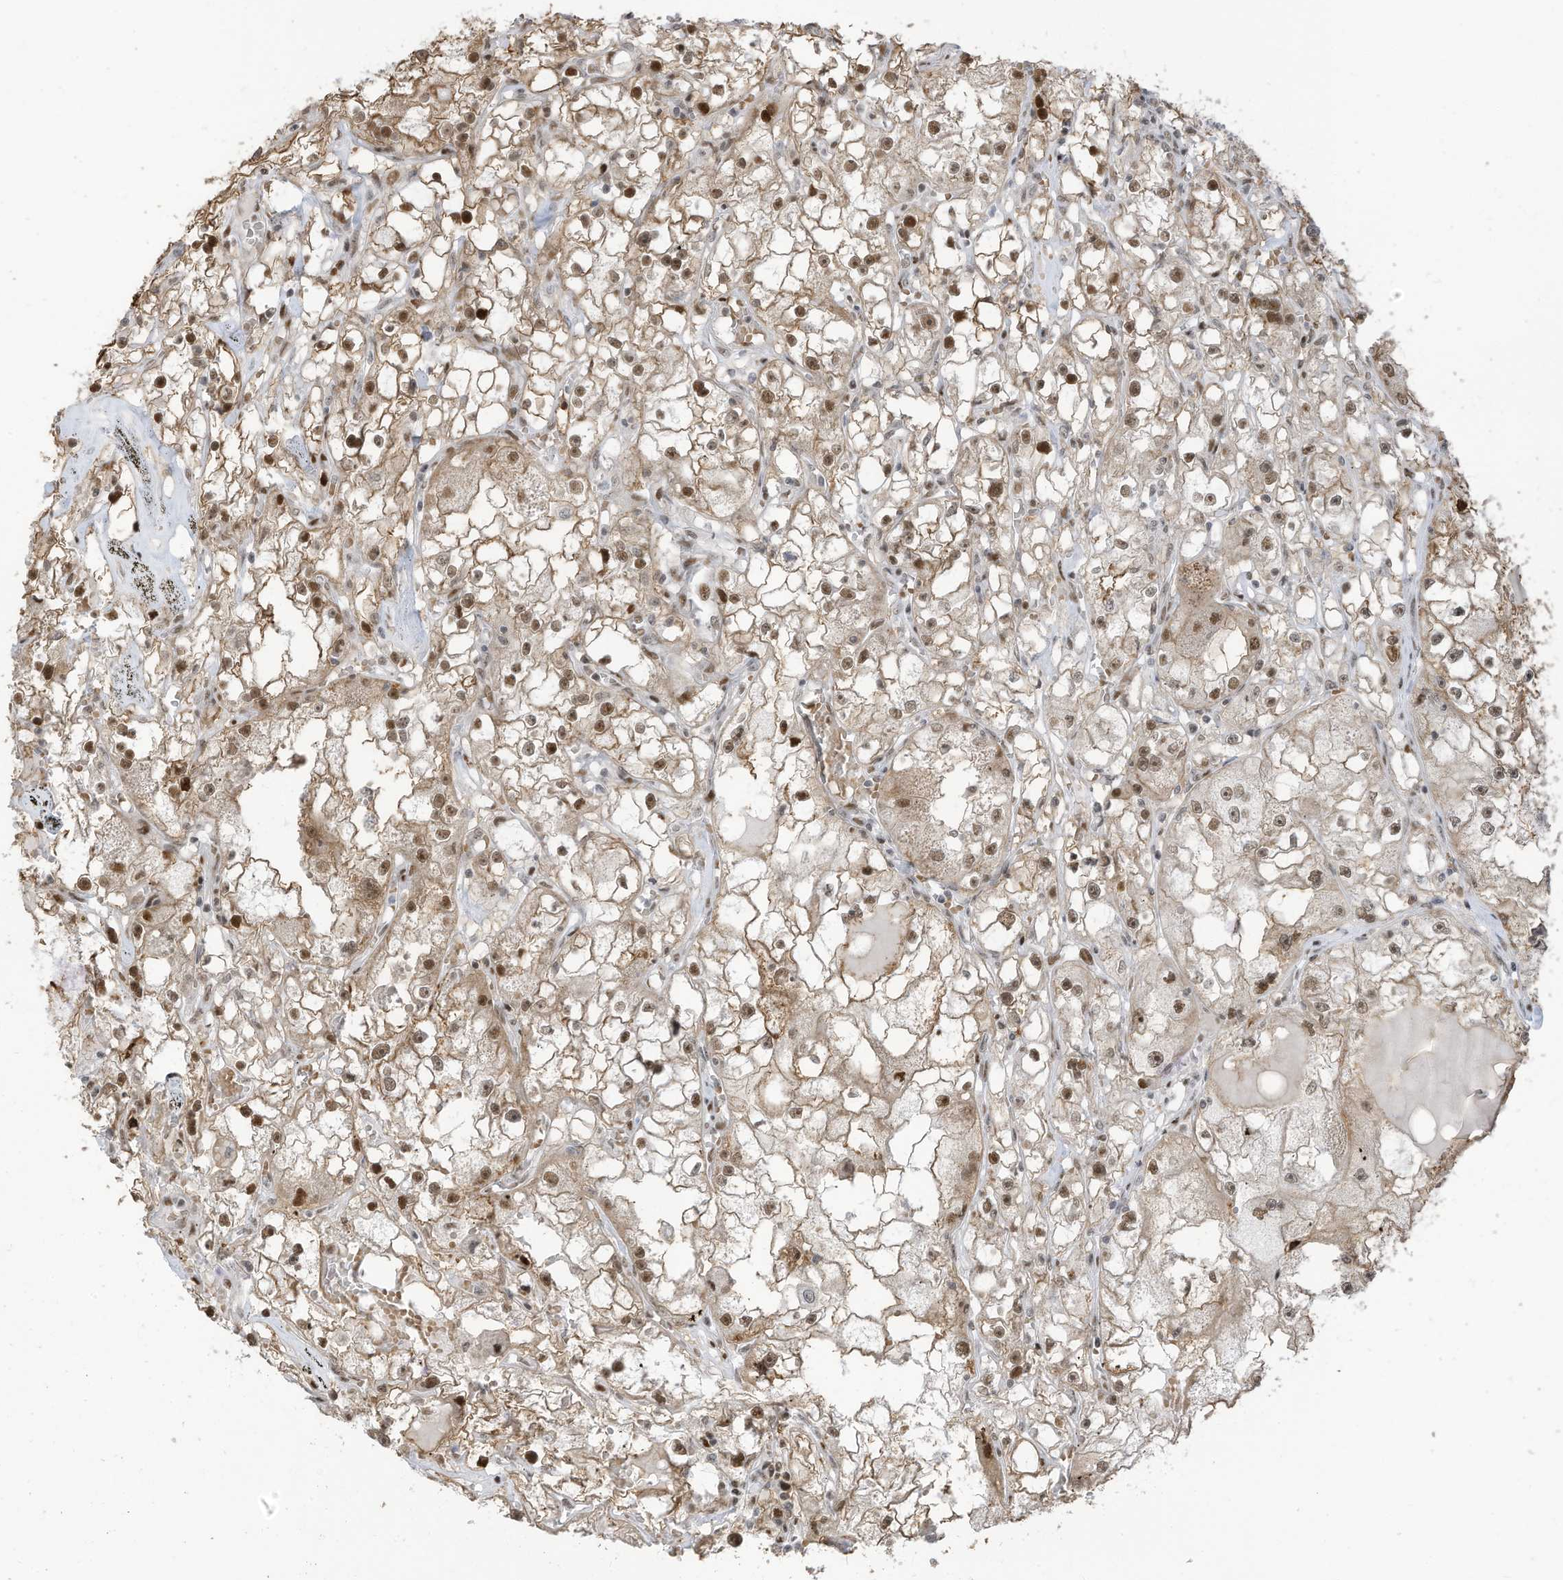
{"staining": {"intensity": "moderate", "quantity": ">75%", "location": "cytoplasmic/membranous,nuclear"}, "tissue": "renal cancer", "cell_type": "Tumor cells", "image_type": "cancer", "snomed": [{"axis": "morphology", "description": "Adenocarcinoma, NOS"}, {"axis": "topography", "description": "Kidney"}], "caption": "Brown immunohistochemical staining in human renal cancer displays moderate cytoplasmic/membranous and nuclear expression in approximately >75% of tumor cells. Immunohistochemistry stains the protein of interest in brown and the nuclei are stained blue.", "gene": "ZCWPW2", "patient": {"sex": "male", "age": 56}}